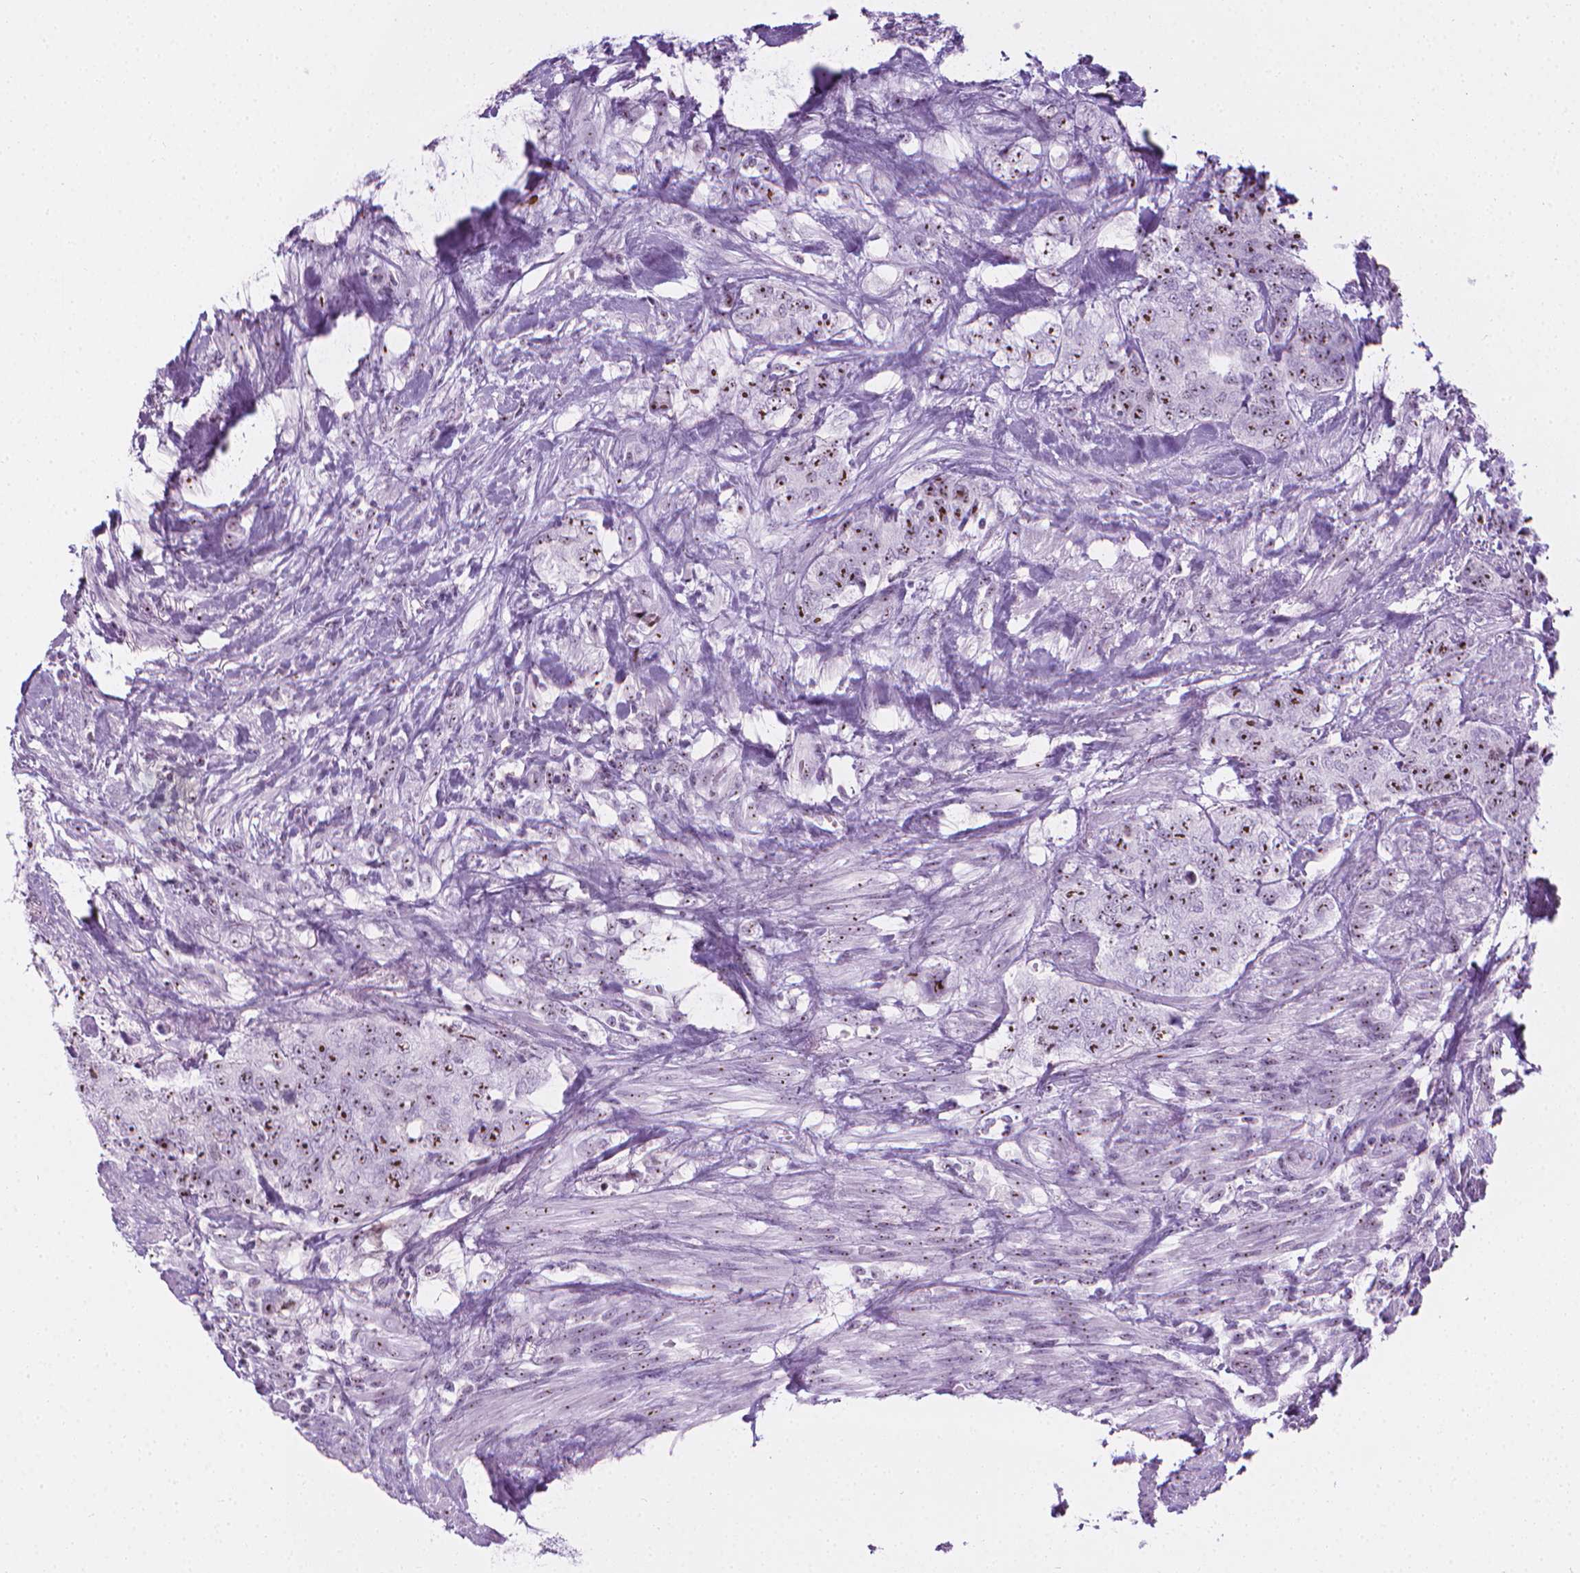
{"staining": {"intensity": "moderate", "quantity": ">75%", "location": "nuclear"}, "tissue": "urothelial cancer", "cell_type": "Tumor cells", "image_type": "cancer", "snomed": [{"axis": "morphology", "description": "Urothelial carcinoma, High grade"}, {"axis": "topography", "description": "Urinary bladder"}], "caption": "Tumor cells reveal moderate nuclear staining in about >75% of cells in urothelial carcinoma (high-grade).", "gene": "NOL7", "patient": {"sex": "female", "age": 78}}